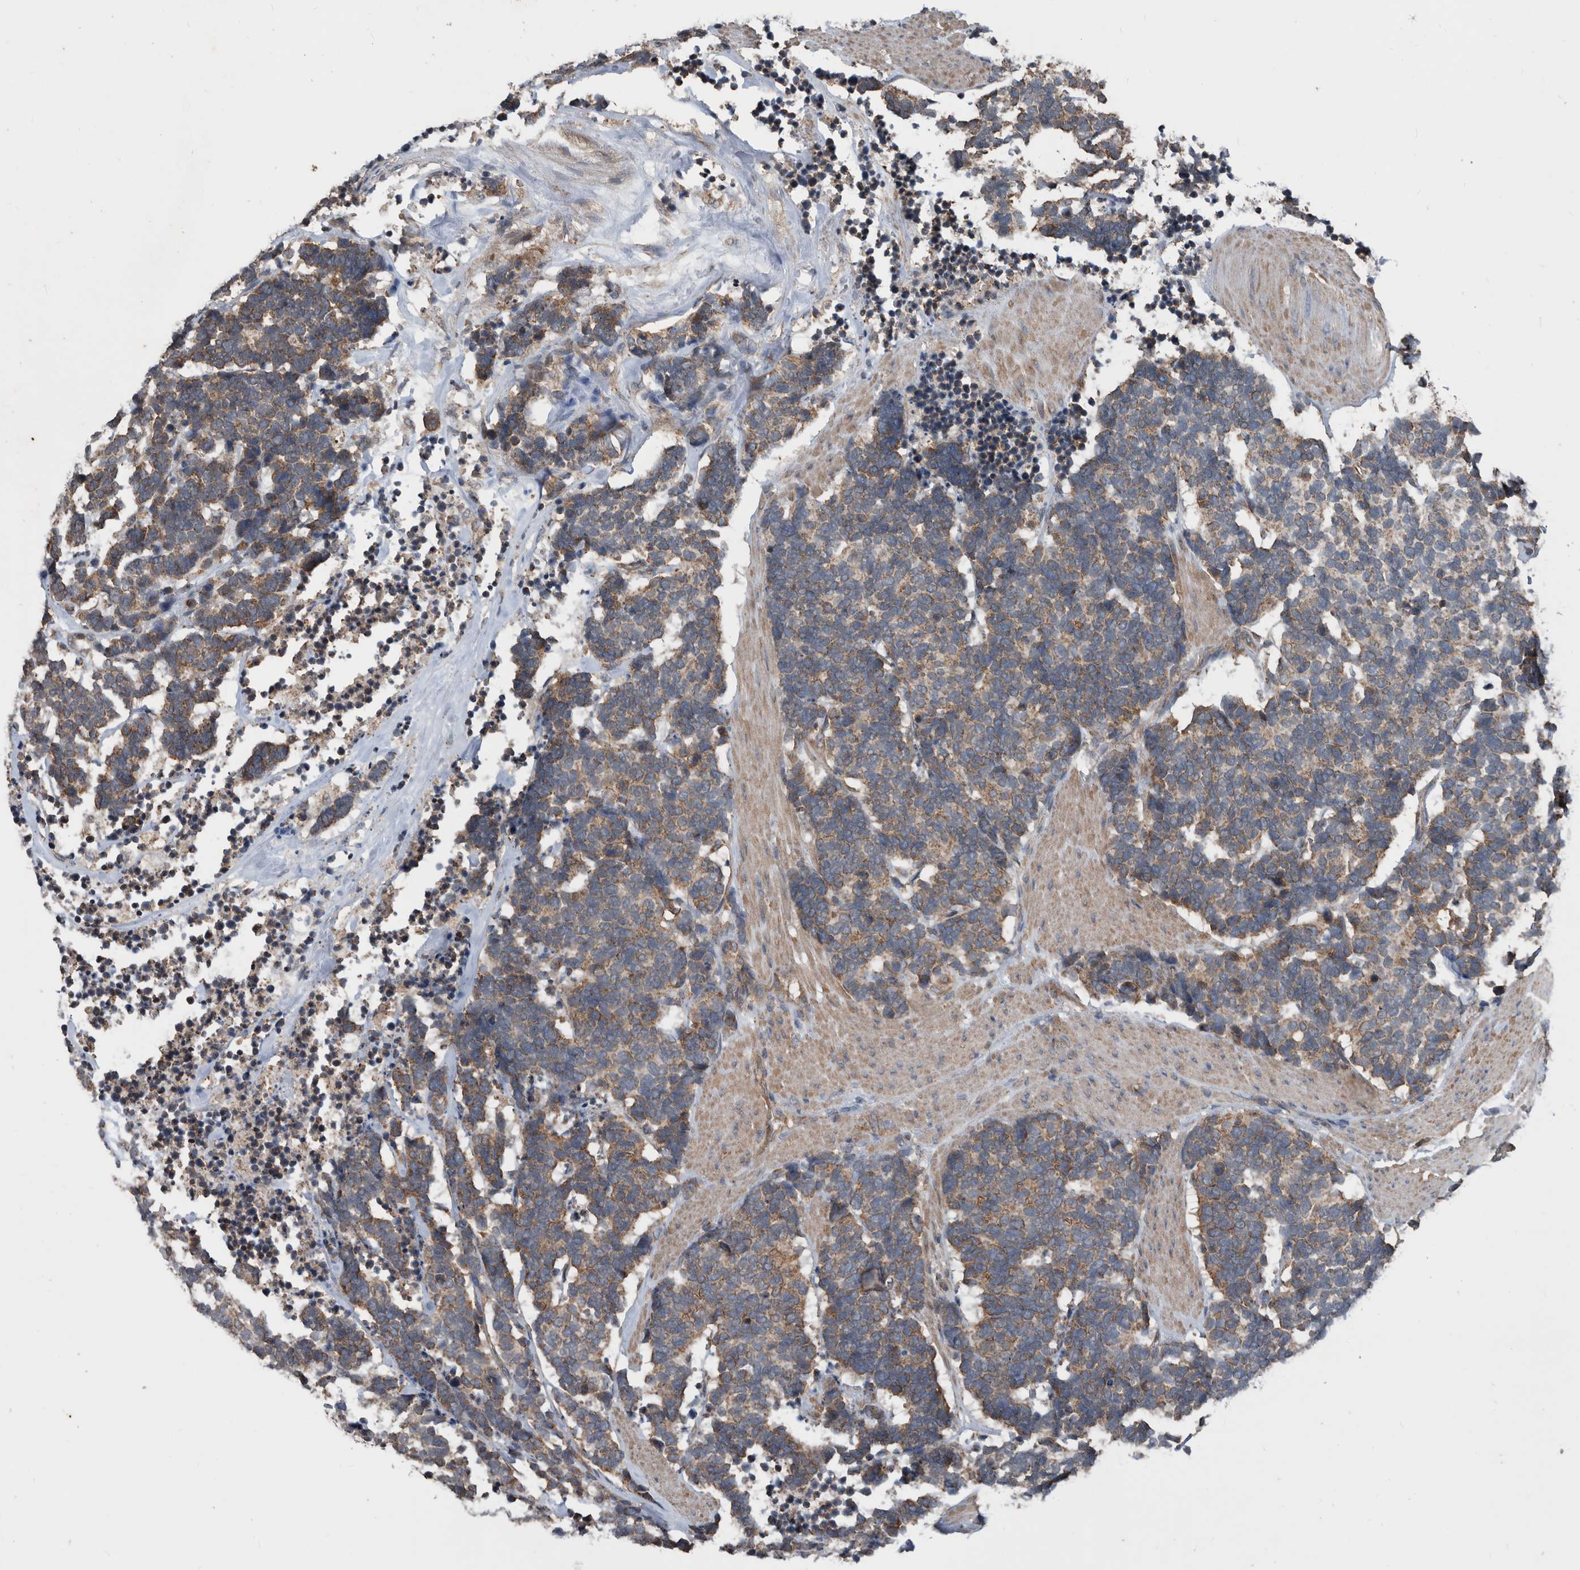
{"staining": {"intensity": "moderate", "quantity": ">75%", "location": "cytoplasmic/membranous"}, "tissue": "carcinoid", "cell_type": "Tumor cells", "image_type": "cancer", "snomed": [{"axis": "morphology", "description": "Carcinoma, NOS"}, {"axis": "morphology", "description": "Carcinoid, malignant, NOS"}, {"axis": "topography", "description": "Urinary bladder"}], "caption": "Immunohistochemistry of human carcinoma demonstrates medium levels of moderate cytoplasmic/membranous expression in about >75% of tumor cells.", "gene": "AFAP1", "patient": {"sex": "male", "age": 57}}